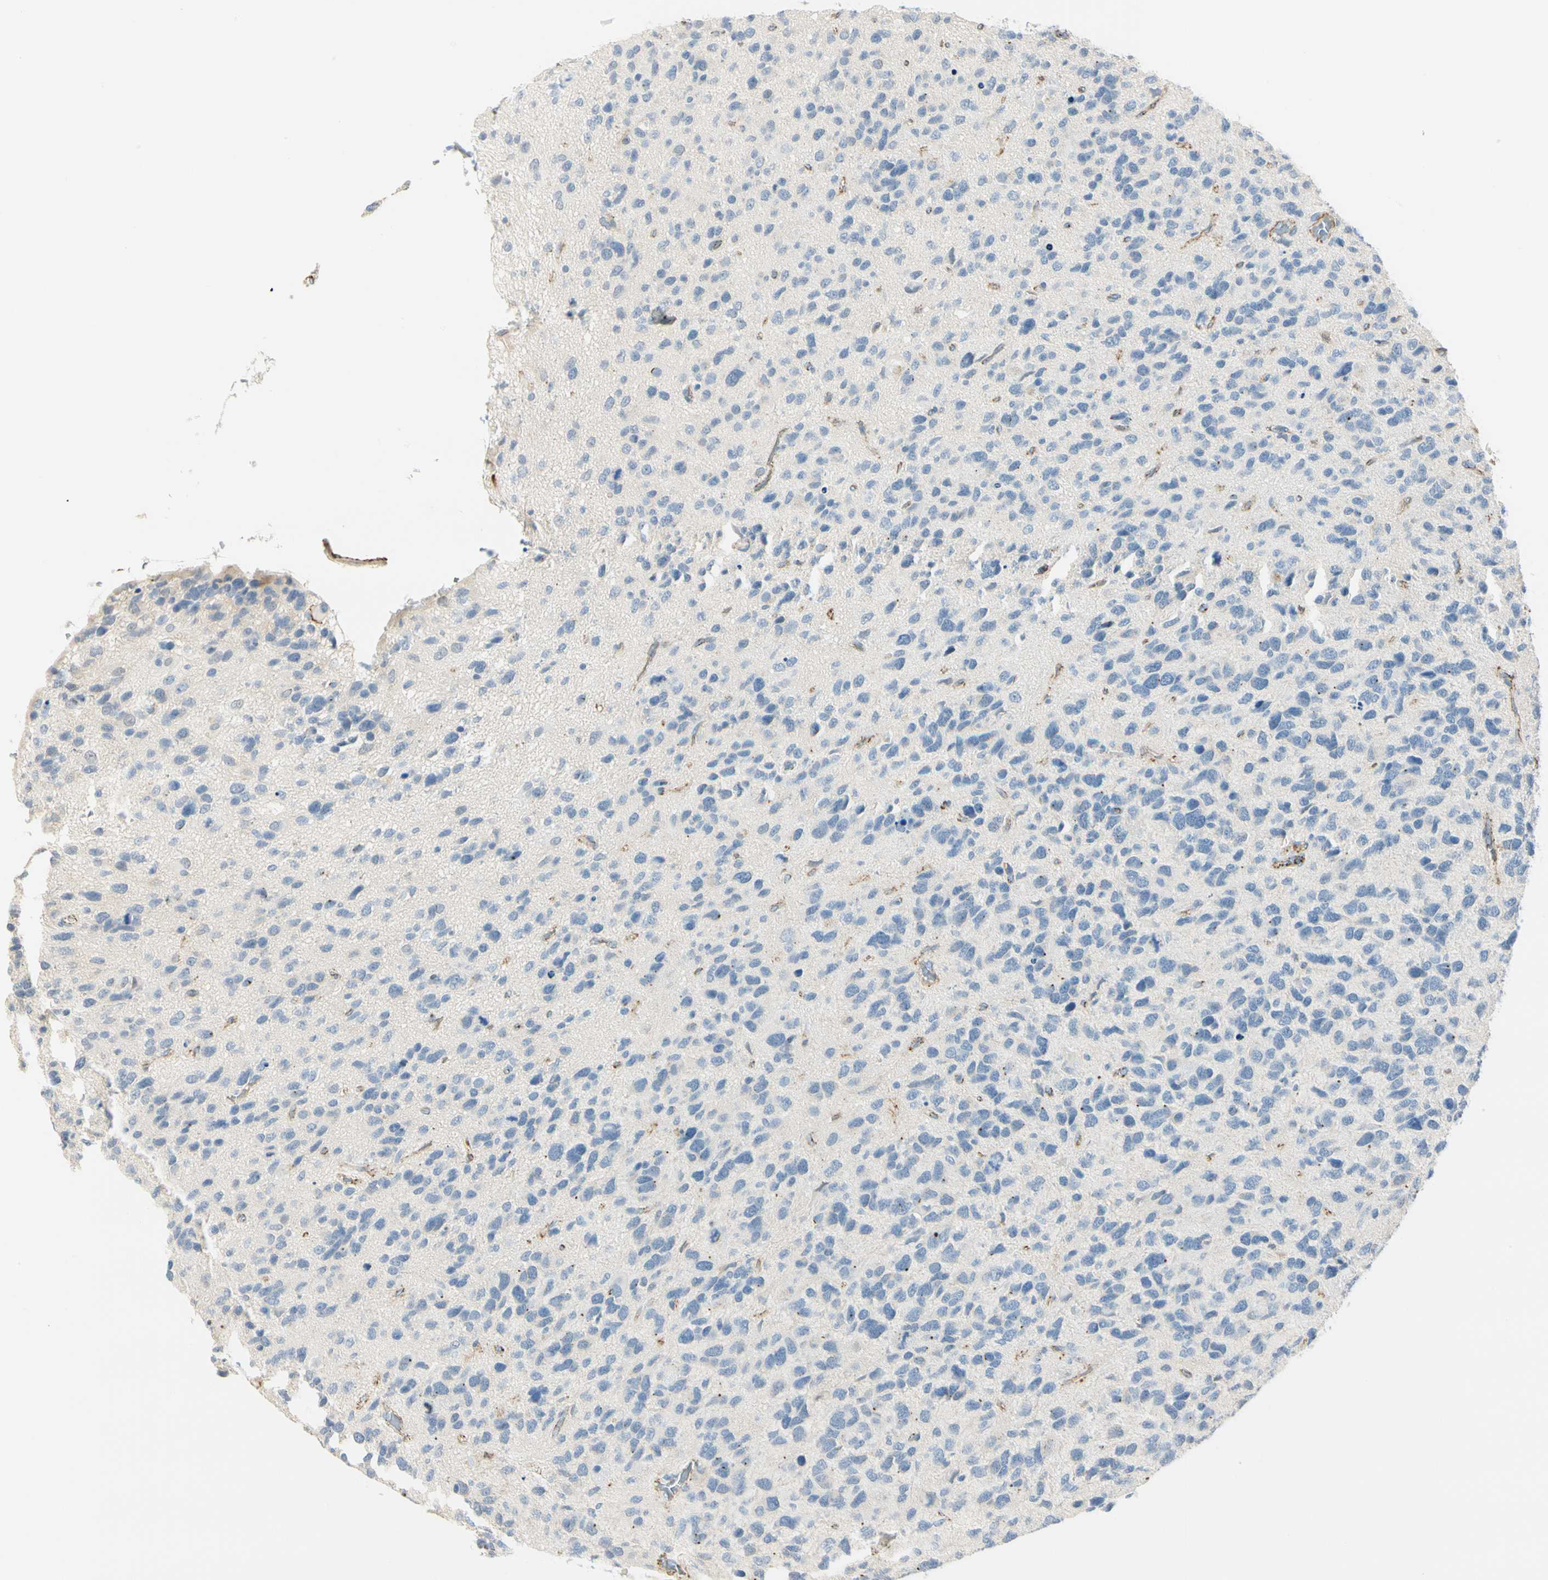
{"staining": {"intensity": "weak", "quantity": "<25%", "location": "cytoplasmic/membranous"}, "tissue": "glioma", "cell_type": "Tumor cells", "image_type": "cancer", "snomed": [{"axis": "morphology", "description": "Glioma, malignant, High grade"}, {"axis": "topography", "description": "Brain"}], "caption": "IHC image of human glioma stained for a protein (brown), which demonstrates no expression in tumor cells. Brightfield microscopy of immunohistochemistry stained with DAB (brown) and hematoxylin (blue), captured at high magnification.", "gene": "VPS9D1", "patient": {"sex": "female", "age": 58}}